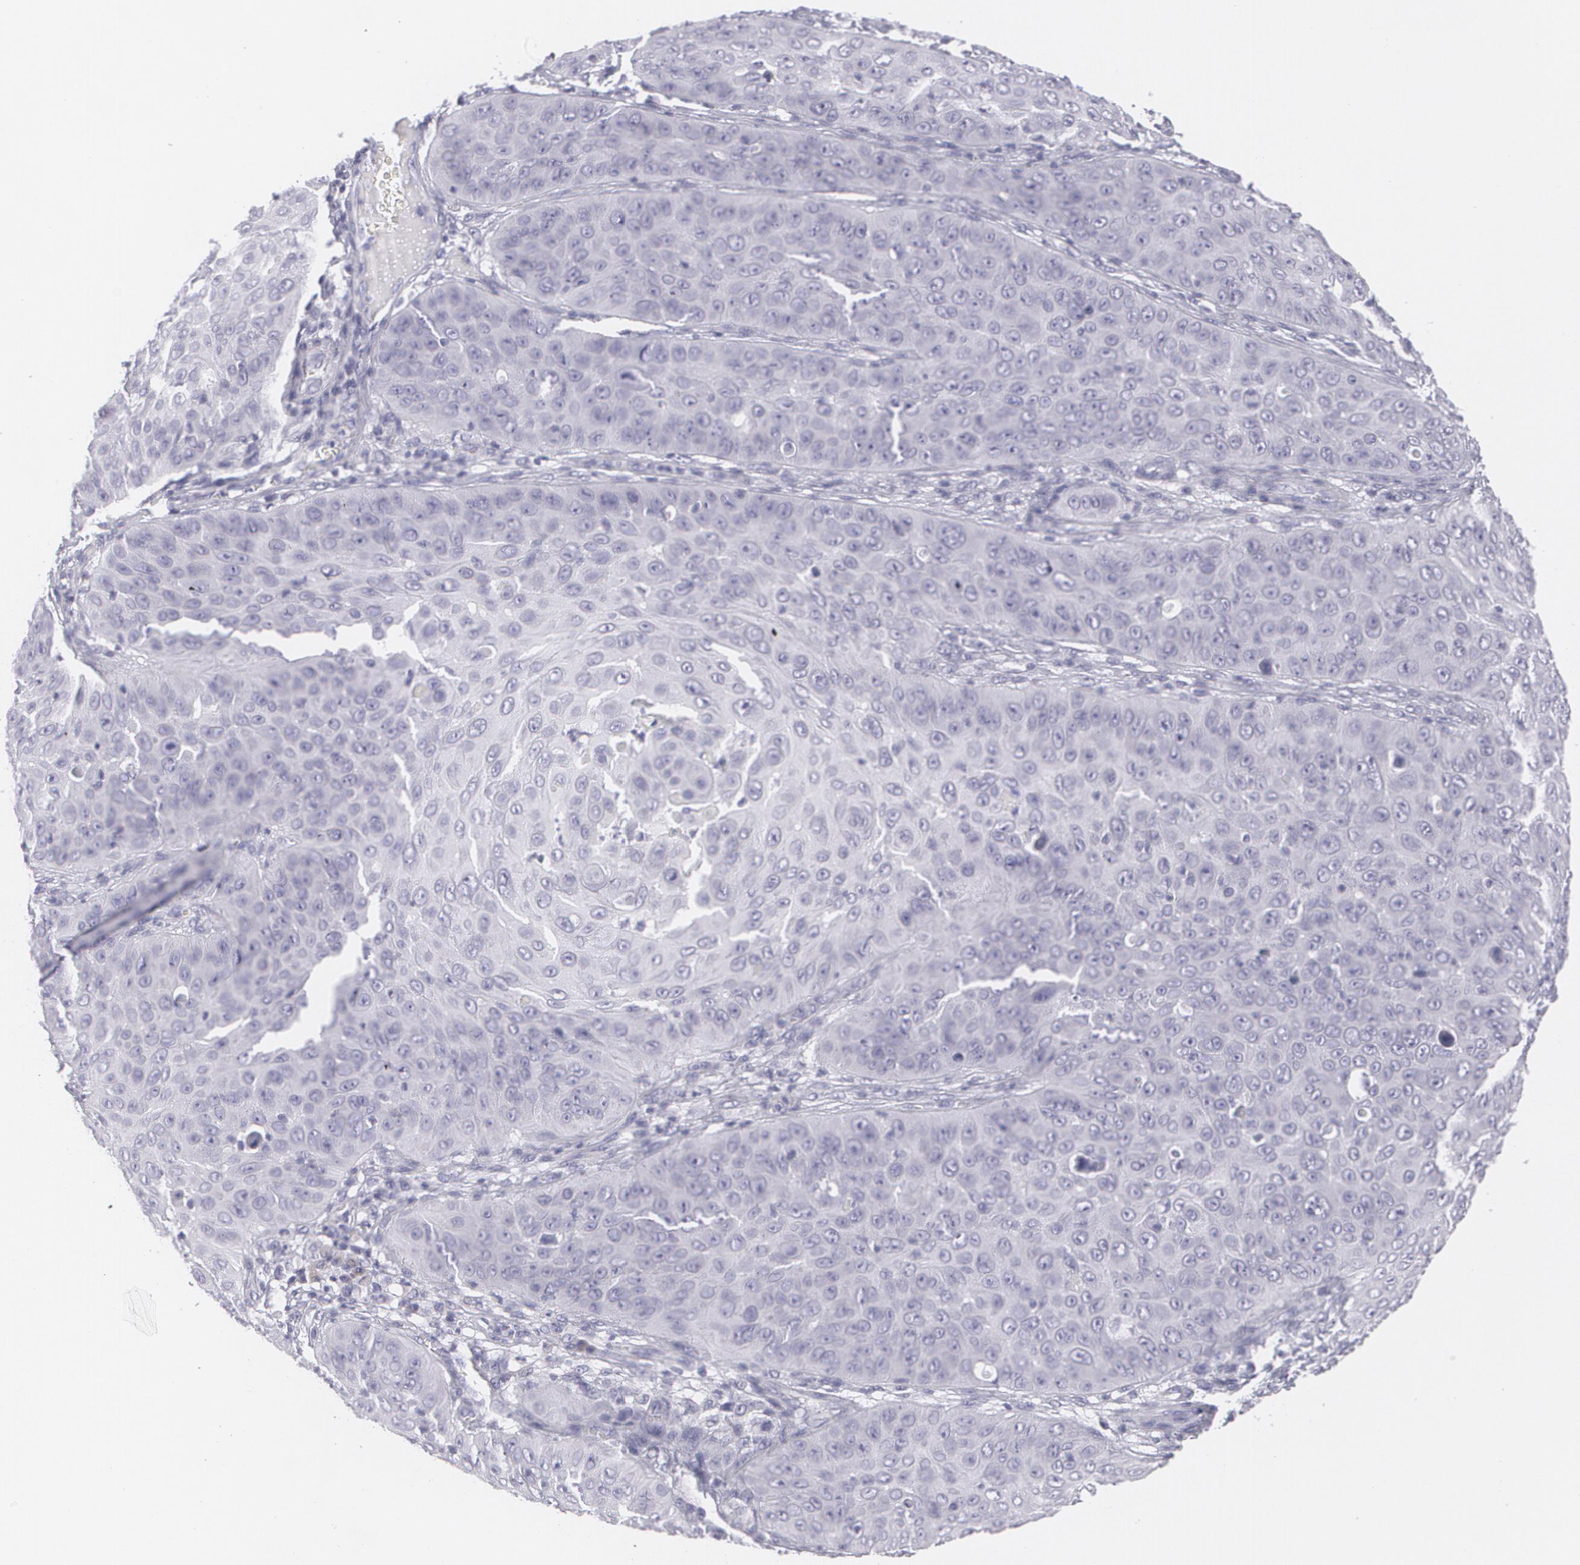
{"staining": {"intensity": "negative", "quantity": "none", "location": "none"}, "tissue": "skin cancer", "cell_type": "Tumor cells", "image_type": "cancer", "snomed": [{"axis": "morphology", "description": "Squamous cell carcinoma, NOS"}, {"axis": "topography", "description": "Skin"}], "caption": "An immunohistochemistry (IHC) micrograph of skin cancer is shown. There is no staining in tumor cells of skin cancer.", "gene": "MBNL3", "patient": {"sex": "male", "age": 82}}